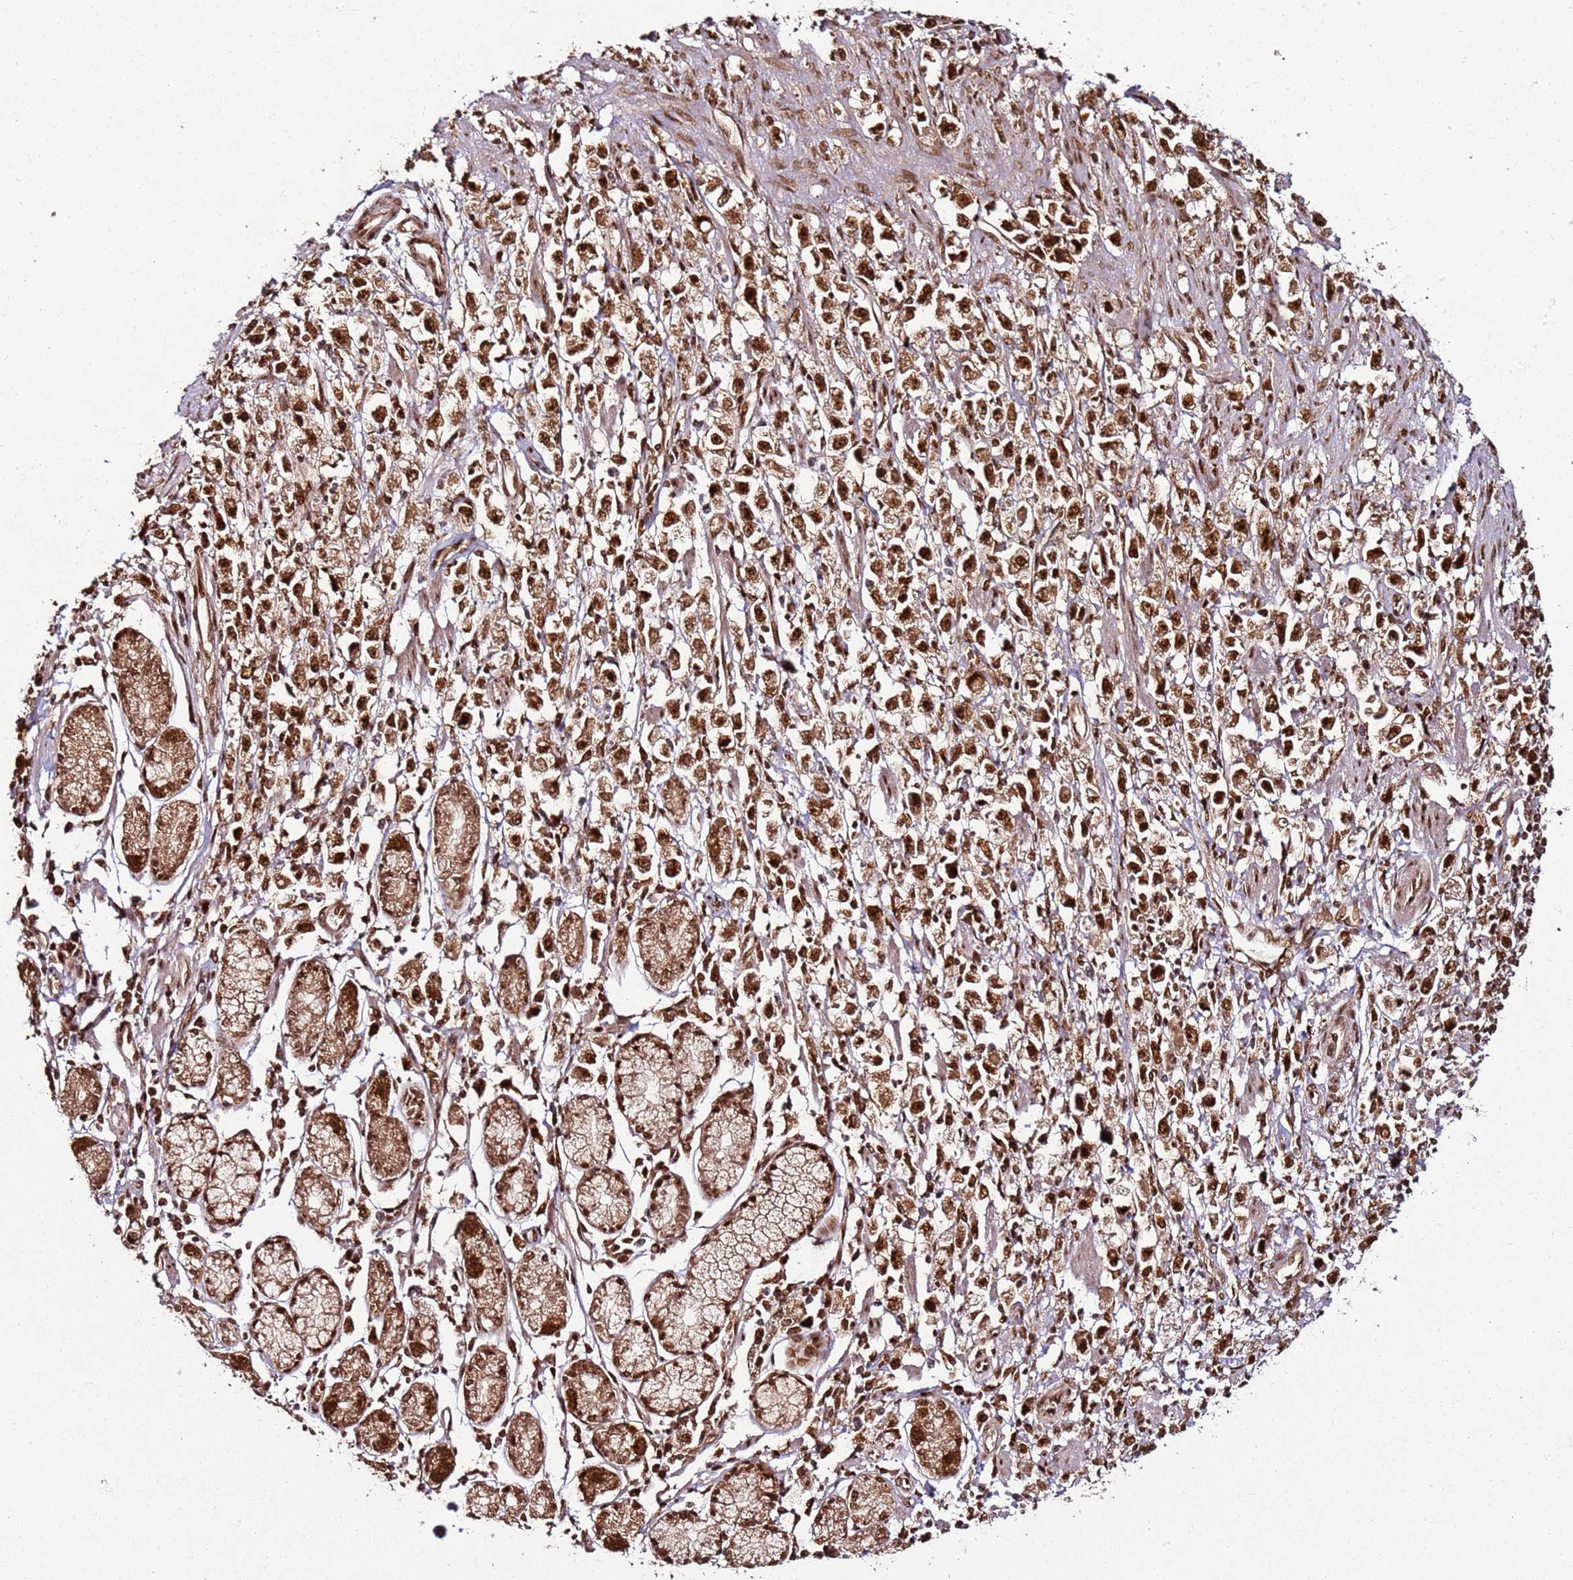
{"staining": {"intensity": "strong", "quantity": ">75%", "location": "nuclear"}, "tissue": "stomach cancer", "cell_type": "Tumor cells", "image_type": "cancer", "snomed": [{"axis": "morphology", "description": "Adenocarcinoma, NOS"}, {"axis": "topography", "description": "Stomach"}], "caption": "Tumor cells display high levels of strong nuclear staining in about >75% of cells in stomach cancer (adenocarcinoma).", "gene": "XRN2", "patient": {"sex": "female", "age": 59}}